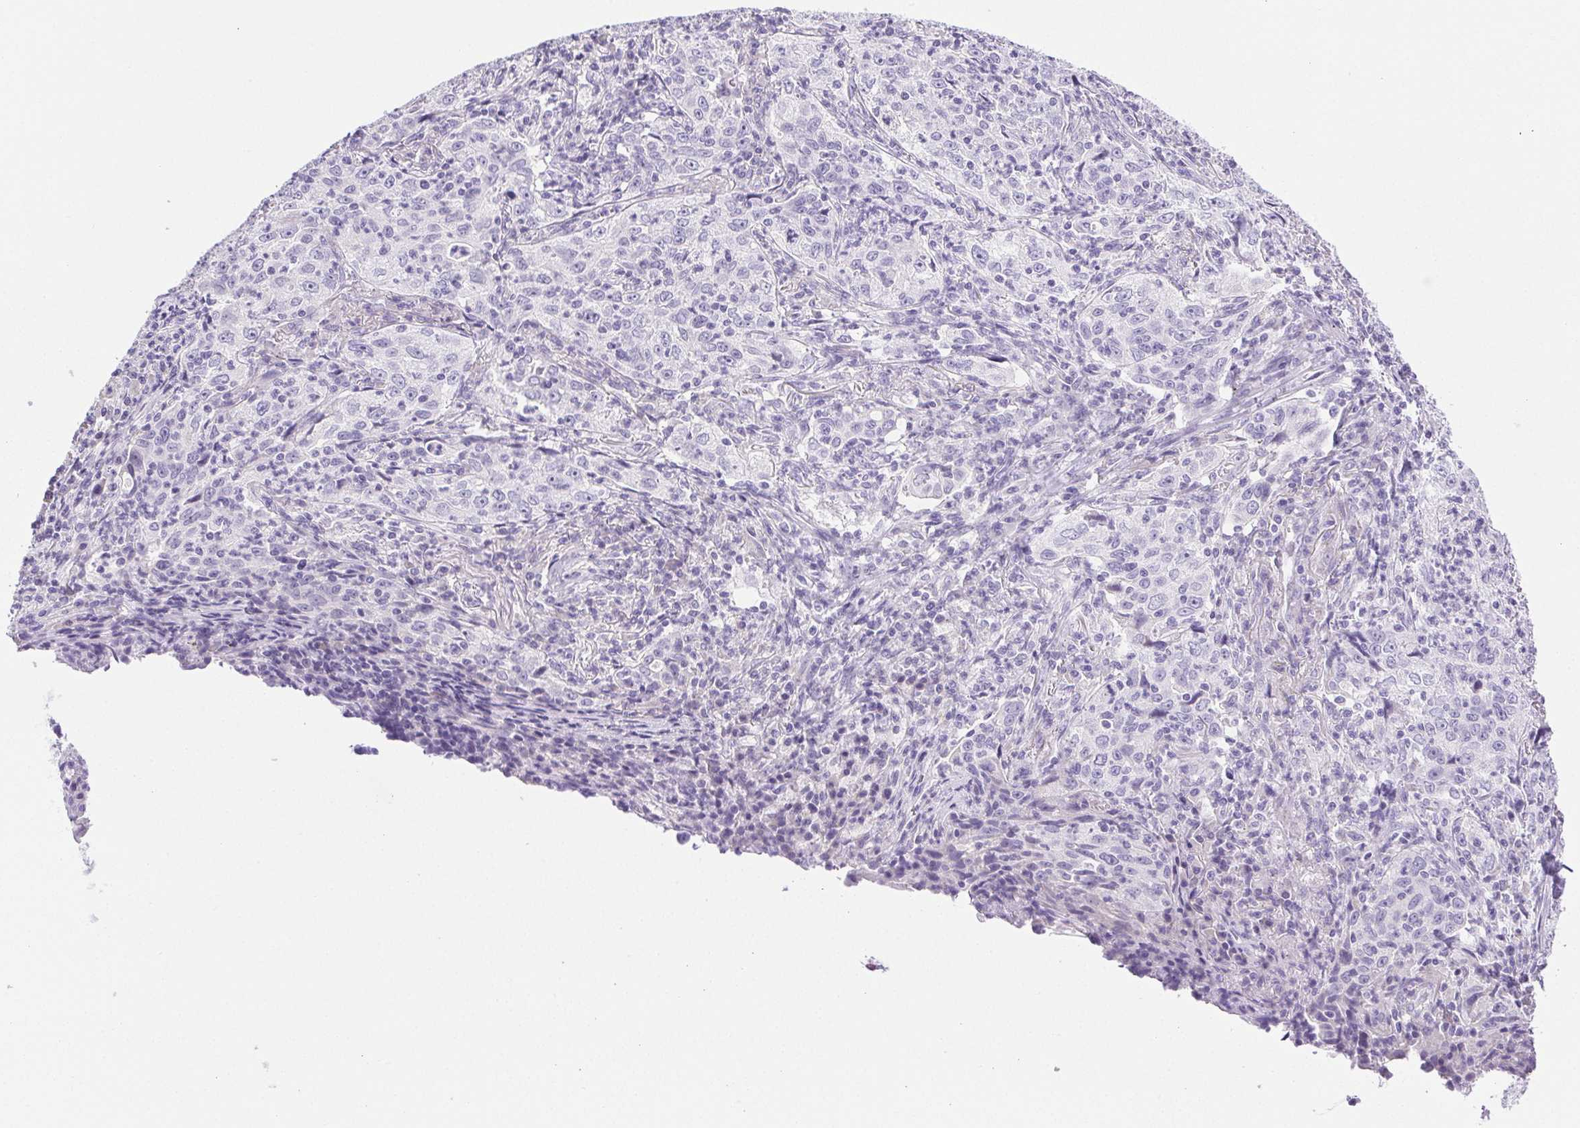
{"staining": {"intensity": "negative", "quantity": "none", "location": "none"}, "tissue": "lung cancer", "cell_type": "Tumor cells", "image_type": "cancer", "snomed": [{"axis": "morphology", "description": "Squamous cell carcinoma, NOS"}, {"axis": "topography", "description": "Lung"}], "caption": "This is a image of immunohistochemistry (IHC) staining of lung cancer, which shows no staining in tumor cells.", "gene": "PAPPA2", "patient": {"sex": "male", "age": 71}}